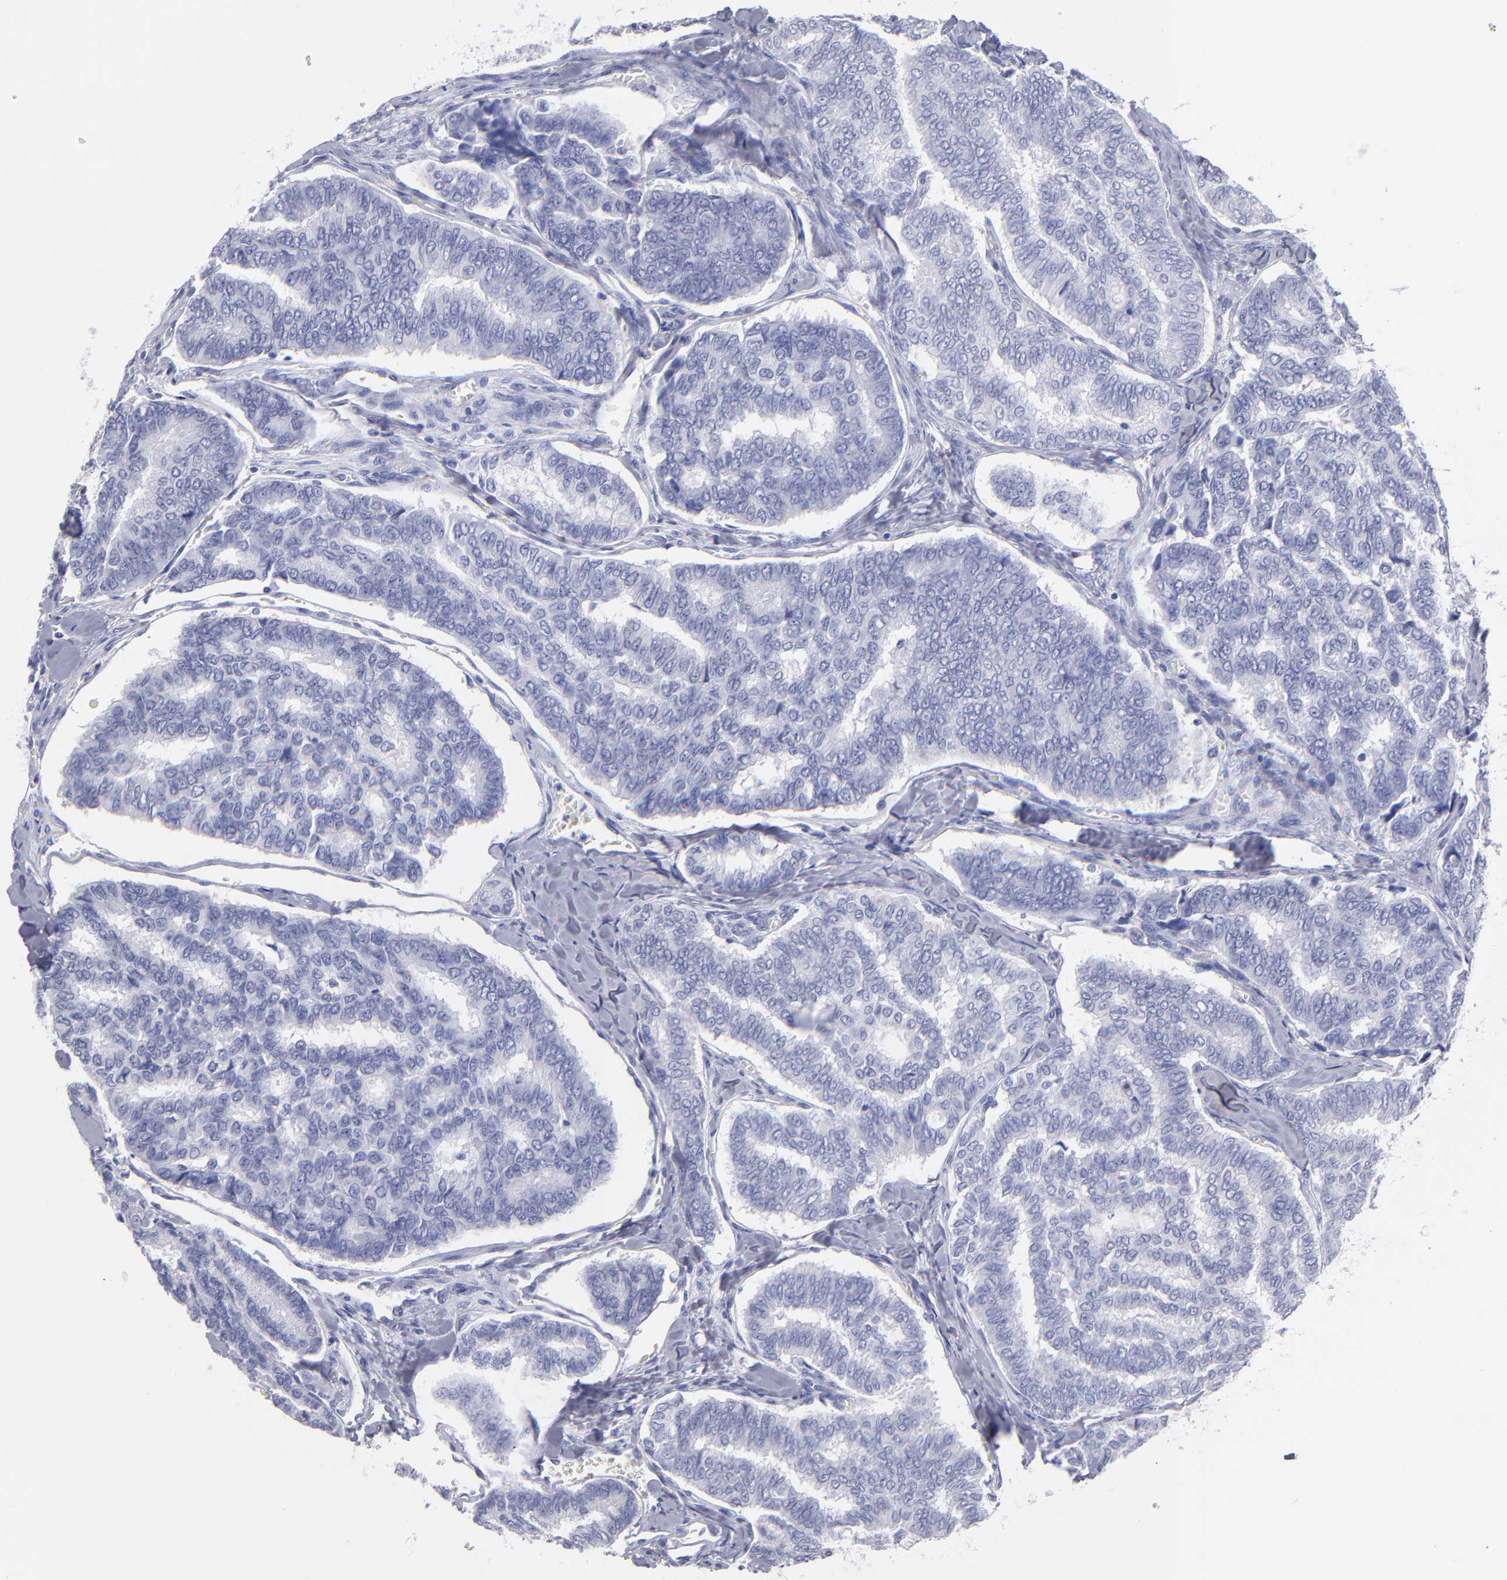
{"staining": {"intensity": "negative", "quantity": "none", "location": "none"}, "tissue": "thyroid cancer", "cell_type": "Tumor cells", "image_type": "cancer", "snomed": [{"axis": "morphology", "description": "Papillary adenocarcinoma, NOS"}, {"axis": "topography", "description": "Thyroid gland"}], "caption": "Immunohistochemical staining of human thyroid papillary adenocarcinoma shows no significant staining in tumor cells.", "gene": "MB", "patient": {"sex": "female", "age": 35}}